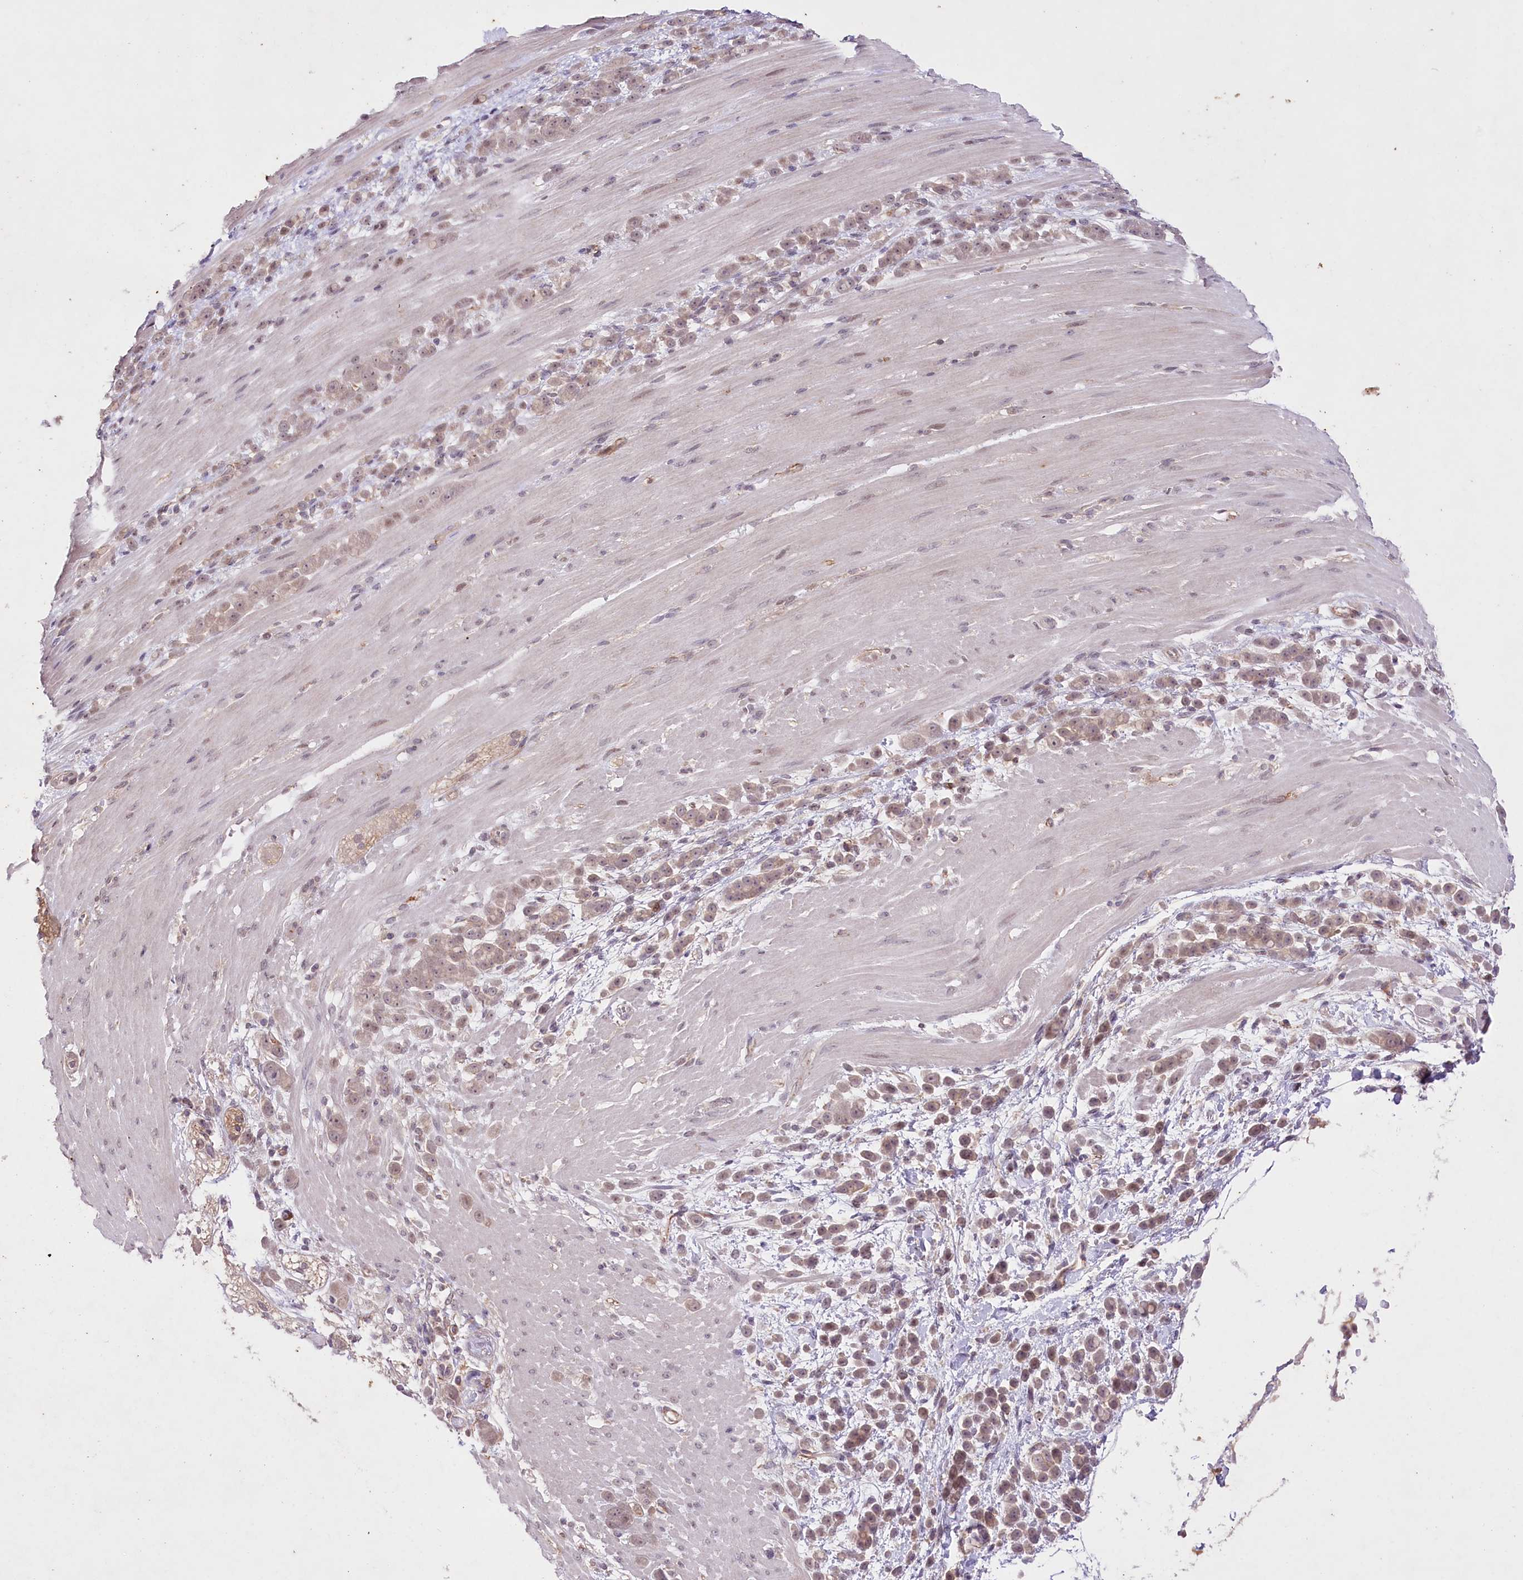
{"staining": {"intensity": "weak", "quantity": "25%-75%", "location": "cytoplasmic/membranous"}, "tissue": "pancreatic cancer", "cell_type": "Tumor cells", "image_type": "cancer", "snomed": [{"axis": "morphology", "description": "Normal tissue, NOS"}, {"axis": "morphology", "description": "Adenocarcinoma, NOS"}, {"axis": "topography", "description": "Pancreas"}], "caption": "Human adenocarcinoma (pancreatic) stained with a brown dye exhibits weak cytoplasmic/membranous positive expression in about 25%-75% of tumor cells.", "gene": "ENPP1", "patient": {"sex": "female", "age": 64}}